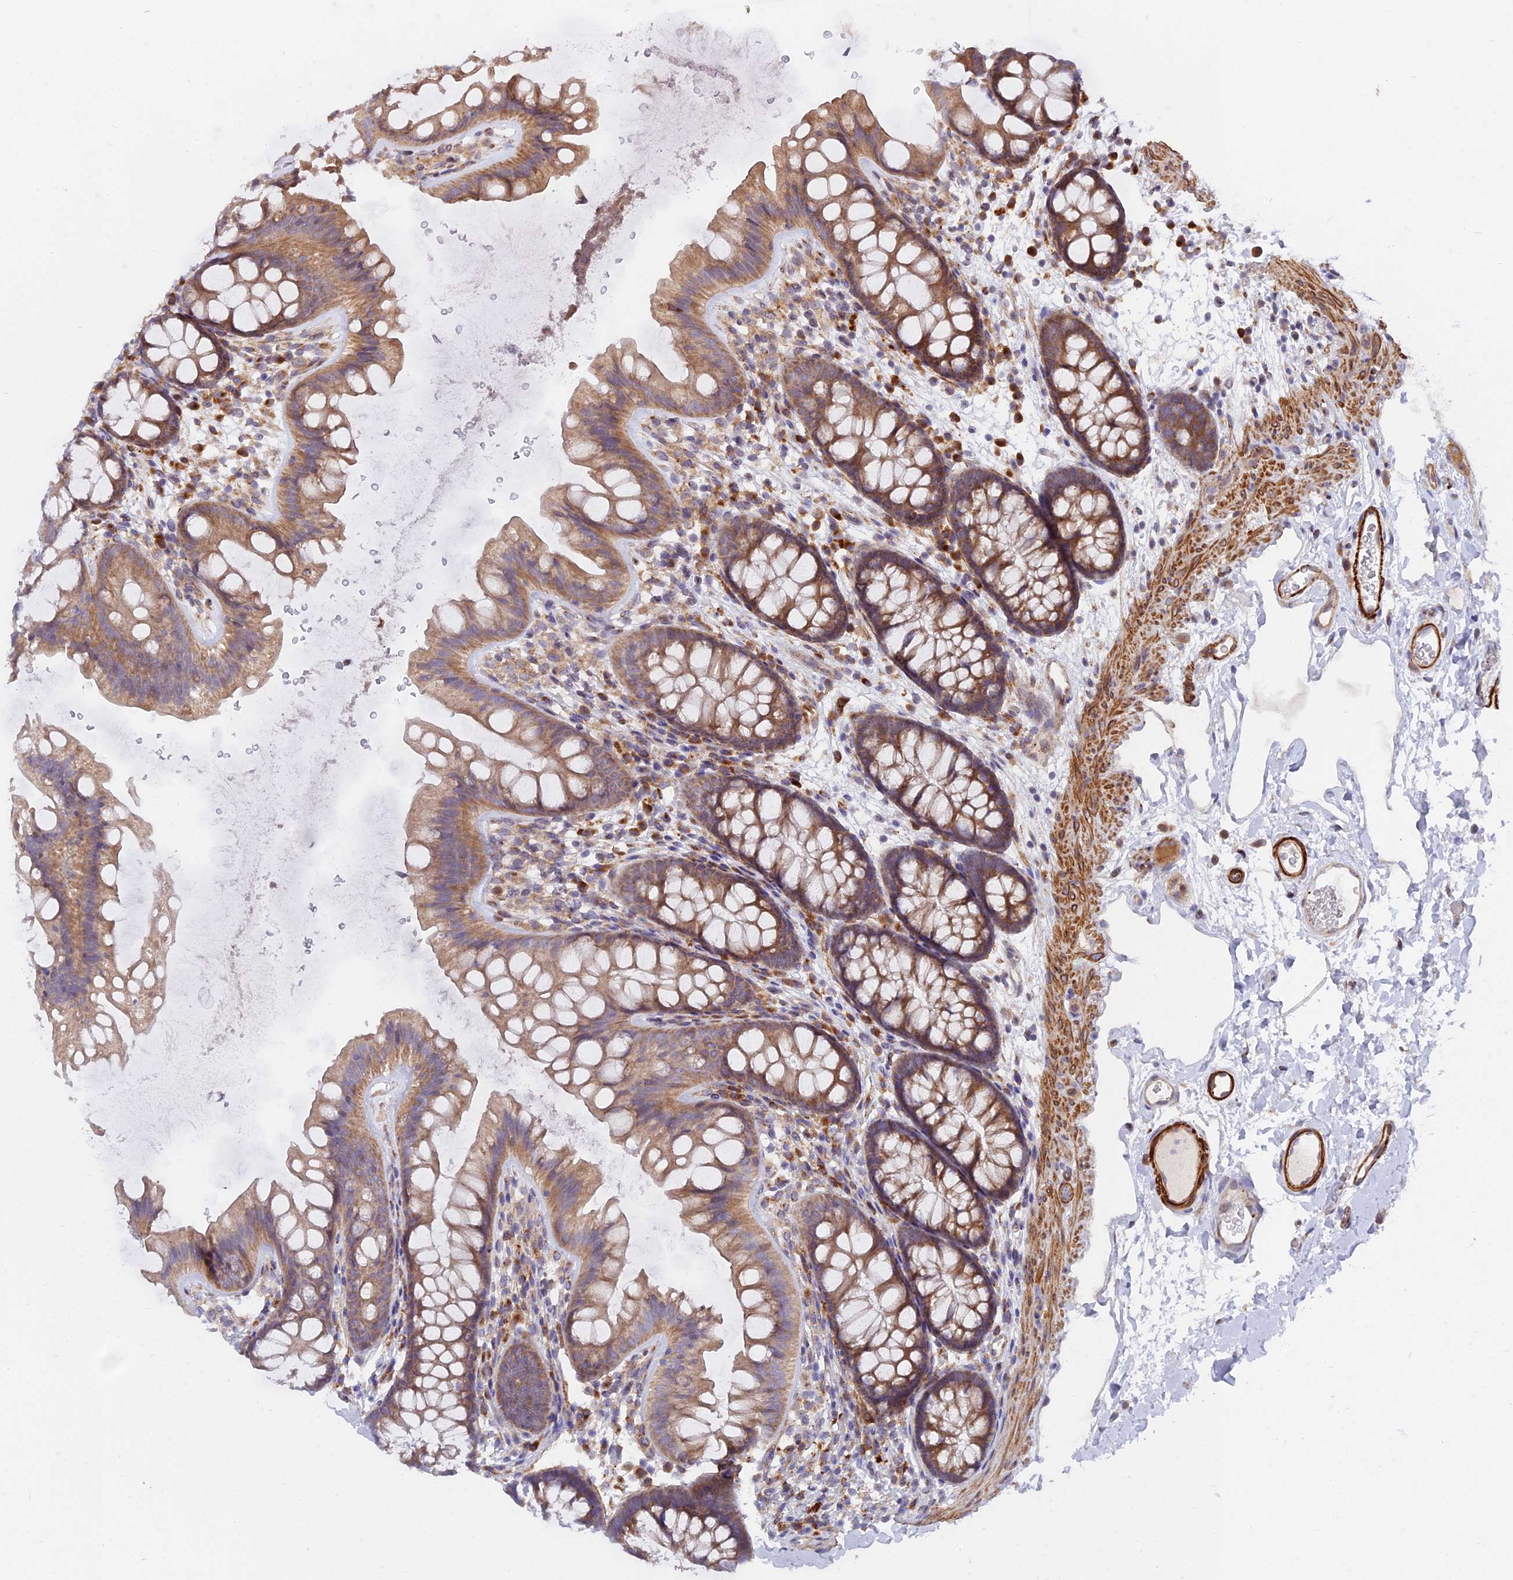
{"staining": {"intensity": "weak", "quantity": ">75%", "location": "cytoplasmic/membranous"}, "tissue": "colon", "cell_type": "Endothelial cells", "image_type": "normal", "snomed": [{"axis": "morphology", "description": "Normal tissue, NOS"}, {"axis": "topography", "description": "Colon"}], "caption": "Immunohistochemical staining of normal colon demonstrates low levels of weak cytoplasmic/membranous expression in about >75% of endothelial cells. (brown staining indicates protein expression, while blue staining denotes nuclei).", "gene": "TBC1D20", "patient": {"sex": "female", "age": 62}}